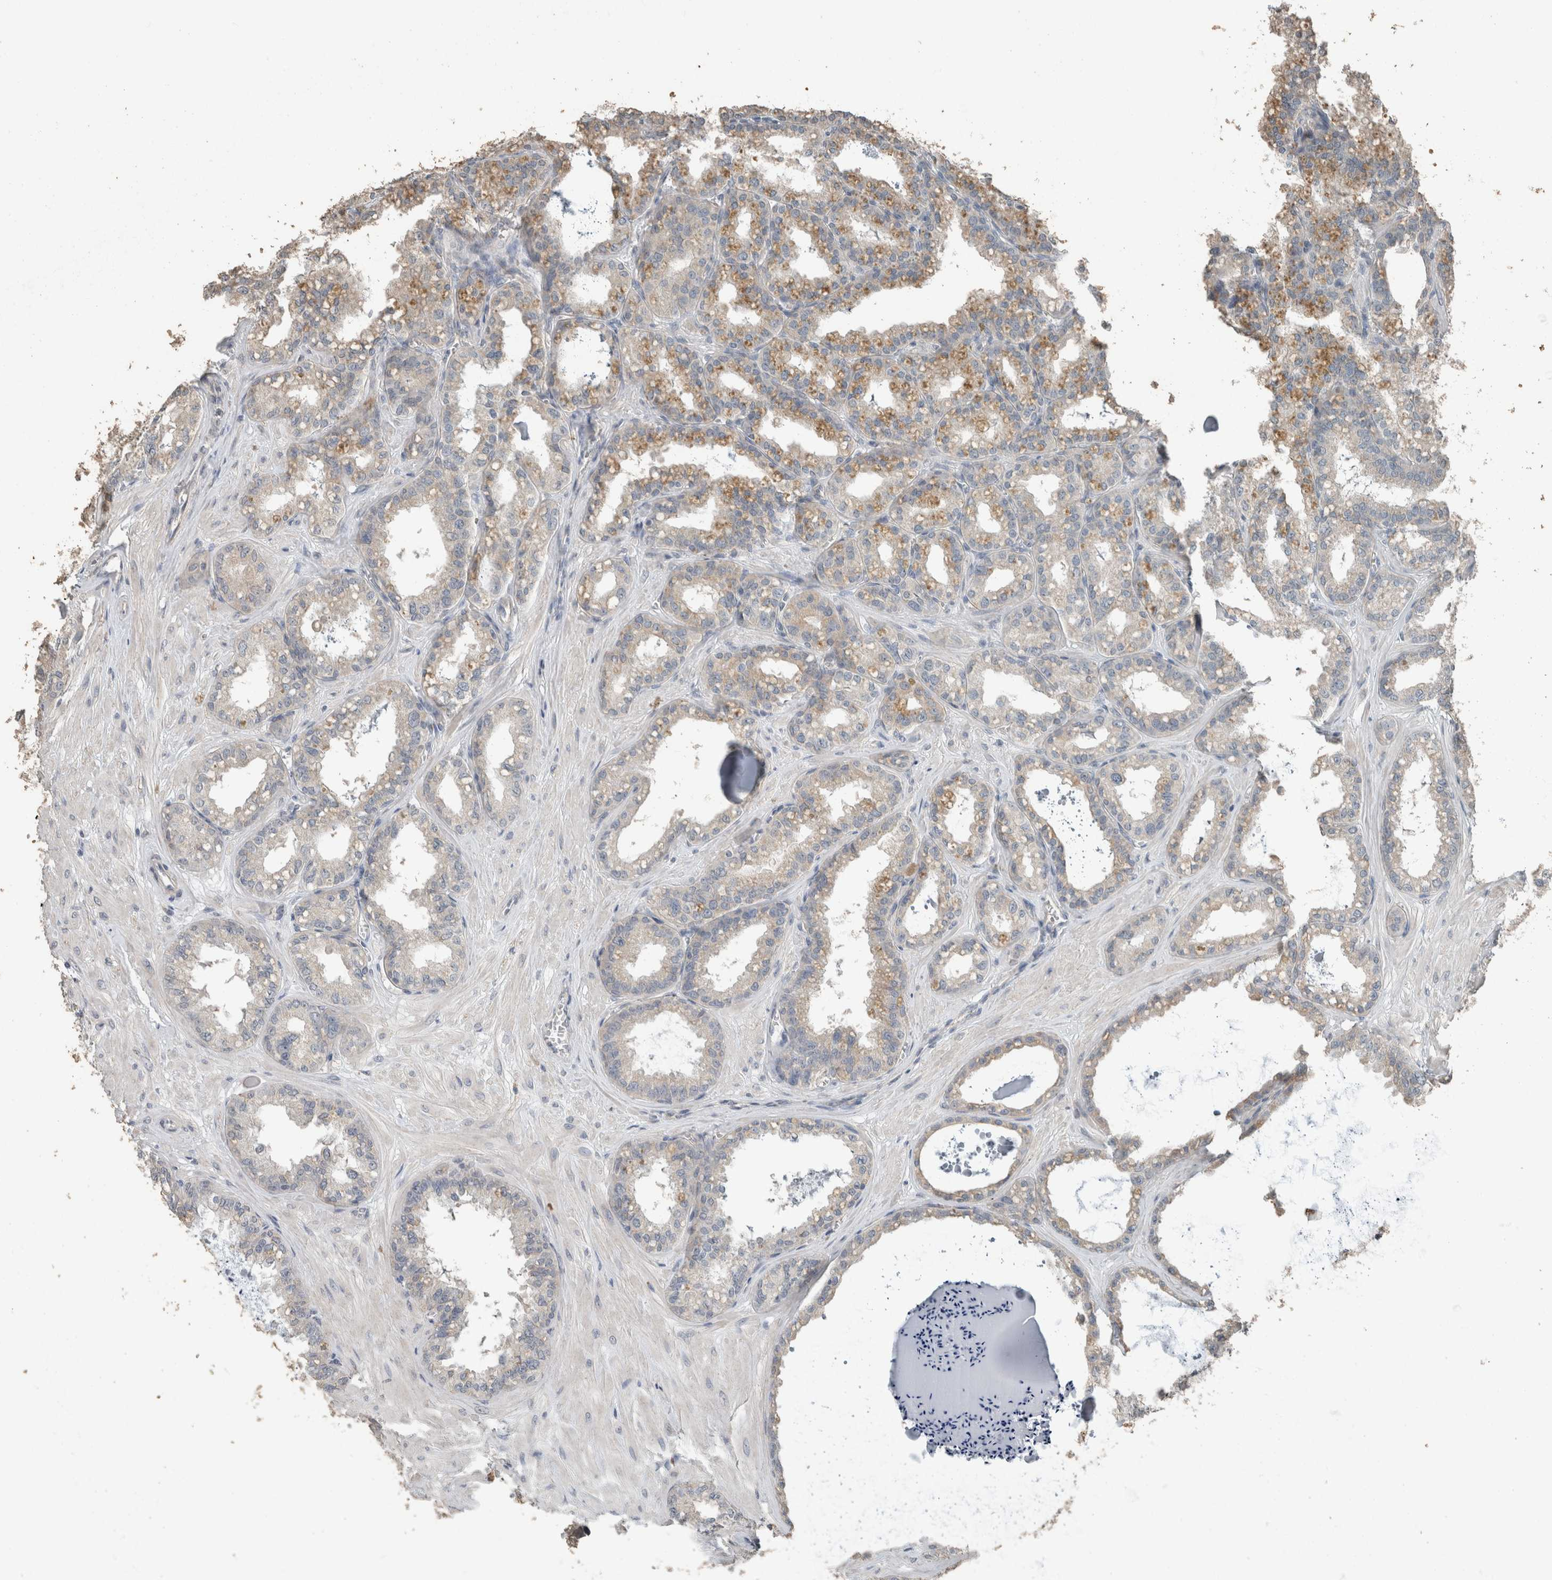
{"staining": {"intensity": "moderate", "quantity": "25%-75%", "location": "cytoplasmic/membranous"}, "tissue": "seminal vesicle", "cell_type": "Glandular cells", "image_type": "normal", "snomed": [{"axis": "morphology", "description": "Normal tissue, NOS"}, {"axis": "topography", "description": "Prostate"}, {"axis": "topography", "description": "Seminal veicle"}], "caption": "Brown immunohistochemical staining in normal human seminal vesicle displays moderate cytoplasmic/membranous staining in about 25%-75% of glandular cells. The staining was performed using DAB to visualize the protein expression in brown, while the nuclei were stained in blue with hematoxylin (Magnification: 20x).", "gene": "ACVR2B", "patient": {"sex": "male", "age": 51}}